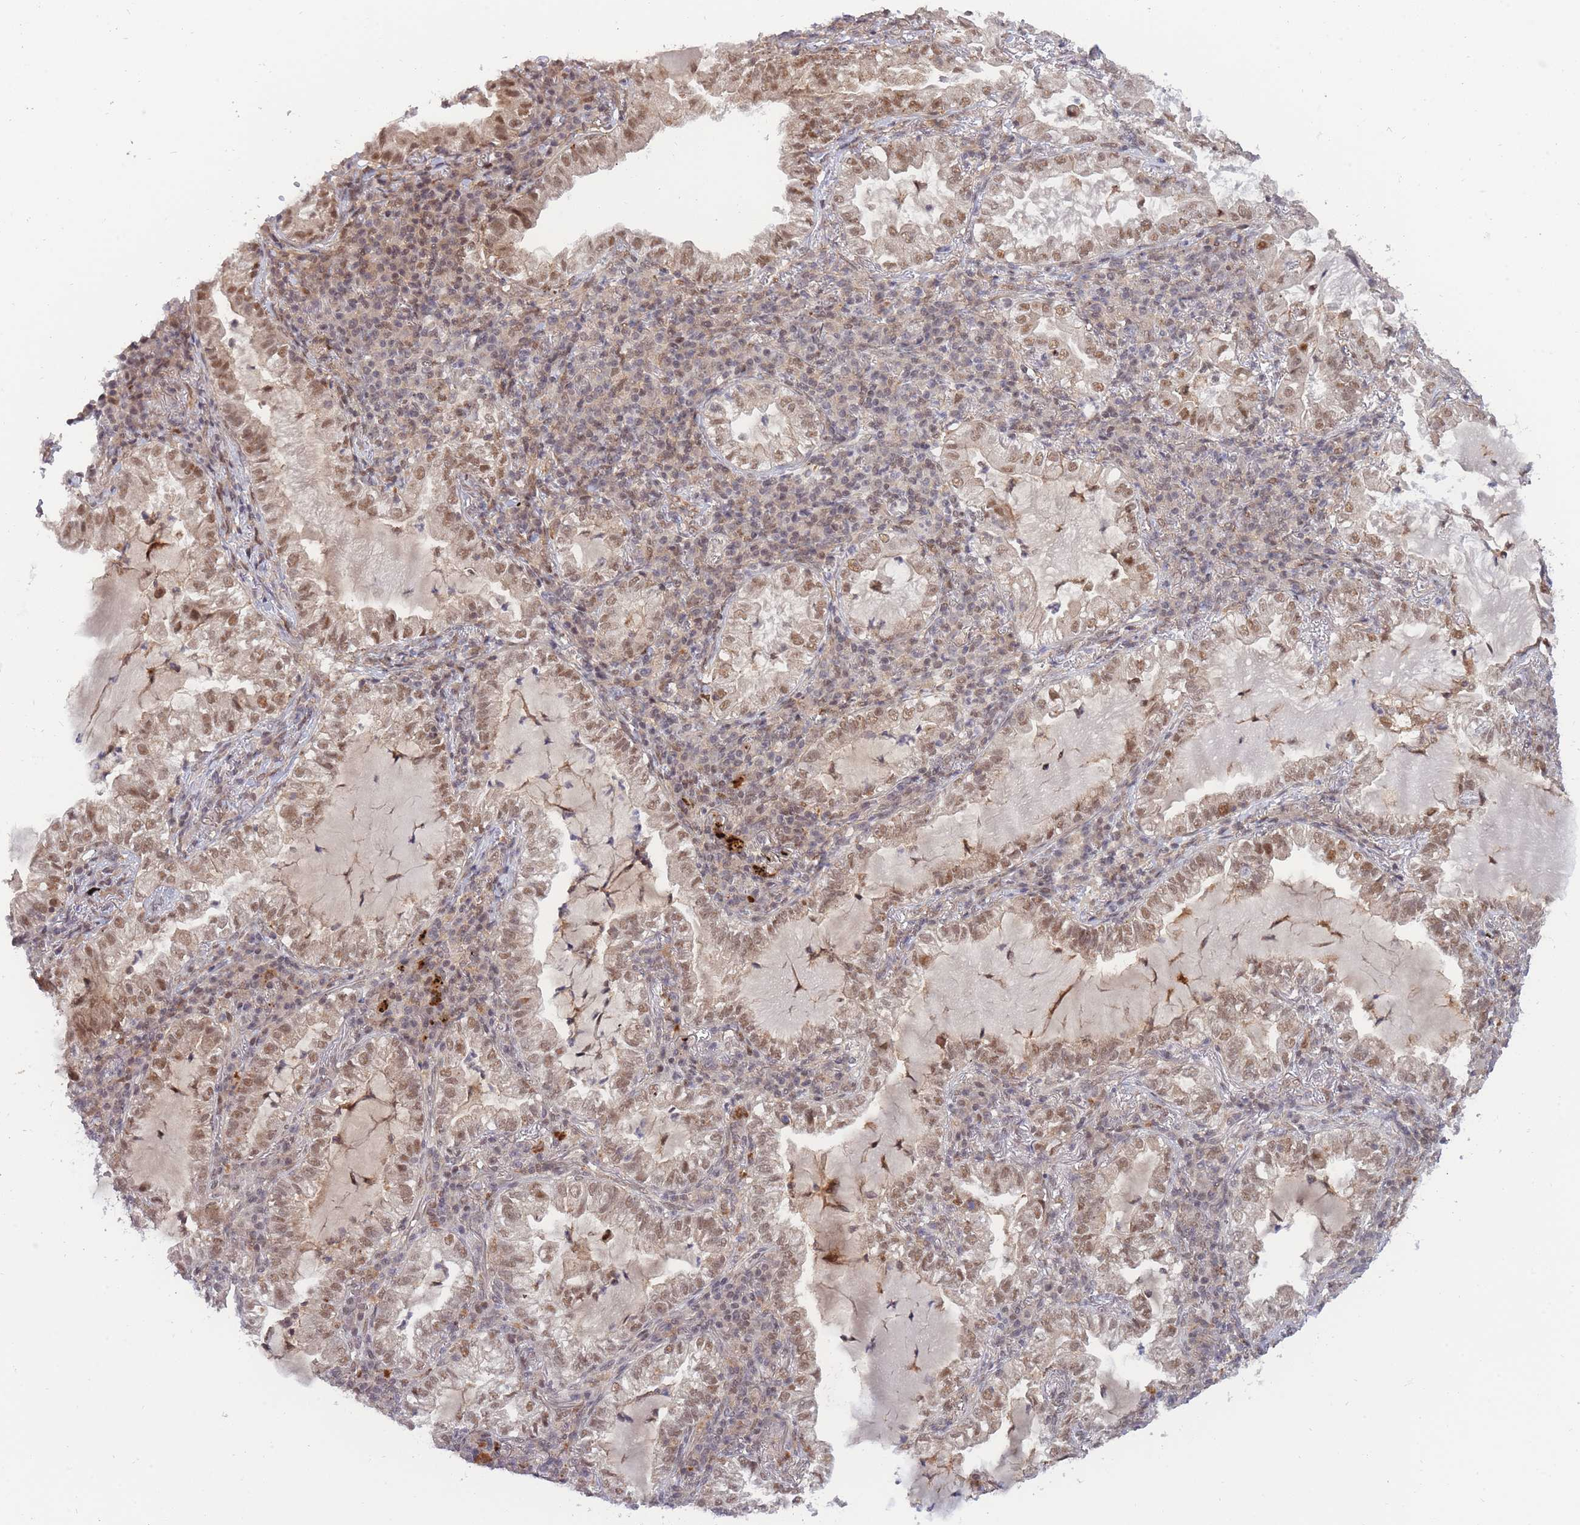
{"staining": {"intensity": "moderate", "quantity": ">75%", "location": "nuclear"}, "tissue": "lung cancer", "cell_type": "Tumor cells", "image_type": "cancer", "snomed": [{"axis": "morphology", "description": "Adenocarcinoma, NOS"}, {"axis": "topography", "description": "Lung"}], "caption": "A brown stain highlights moderate nuclear expression of a protein in lung cancer (adenocarcinoma) tumor cells.", "gene": "BOD1L1", "patient": {"sex": "female", "age": 73}}